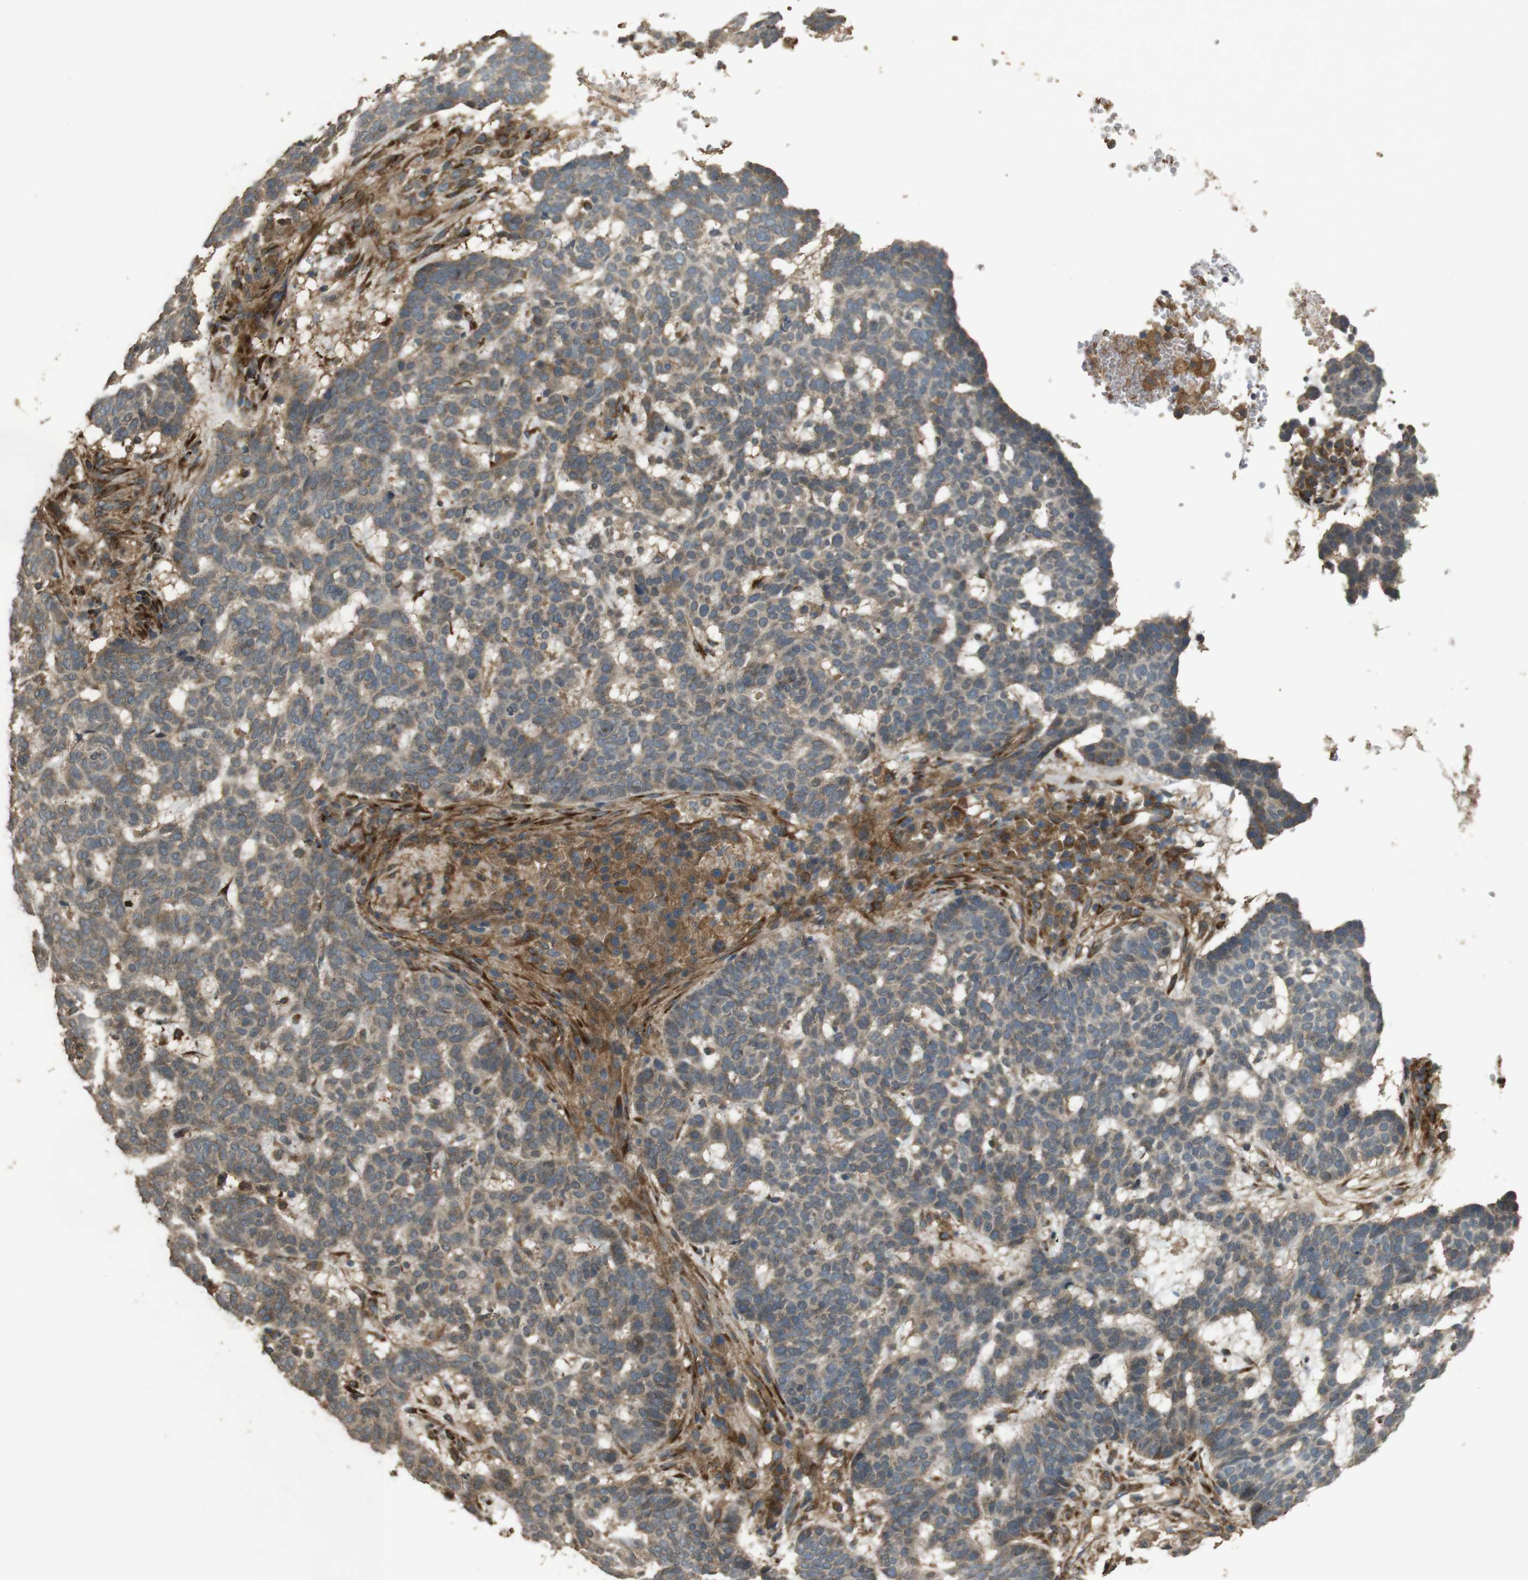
{"staining": {"intensity": "weak", "quantity": ">75%", "location": "cytoplasmic/membranous"}, "tissue": "skin cancer", "cell_type": "Tumor cells", "image_type": "cancer", "snomed": [{"axis": "morphology", "description": "Basal cell carcinoma"}, {"axis": "topography", "description": "Skin"}], "caption": "Protein staining demonstrates weak cytoplasmic/membranous expression in about >75% of tumor cells in basal cell carcinoma (skin). (DAB (3,3'-diaminobenzidine) = brown stain, brightfield microscopy at high magnification).", "gene": "ARHGAP24", "patient": {"sex": "male", "age": 85}}